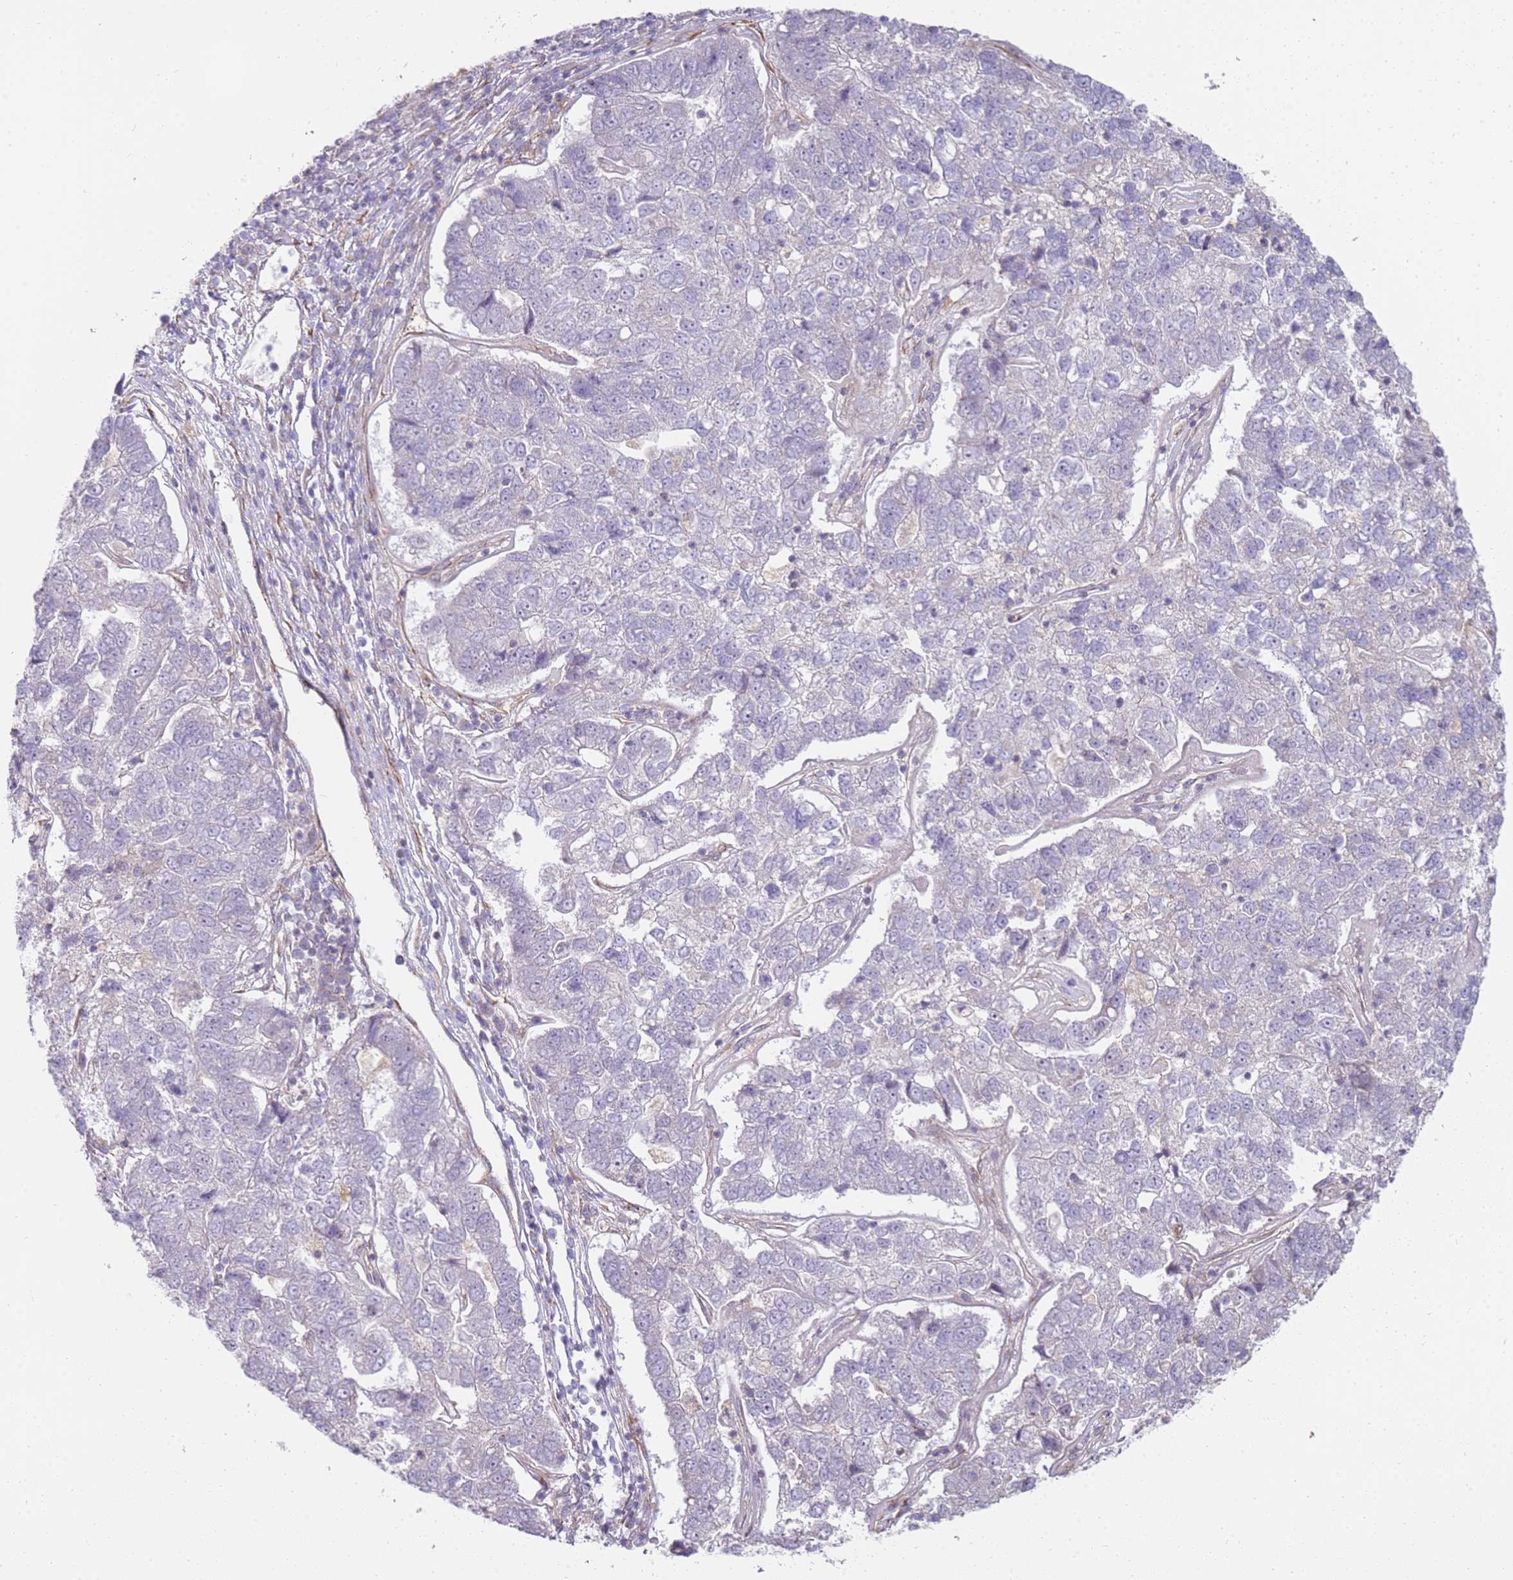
{"staining": {"intensity": "negative", "quantity": "none", "location": "none"}, "tissue": "pancreatic cancer", "cell_type": "Tumor cells", "image_type": "cancer", "snomed": [{"axis": "morphology", "description": "Adenocarcinoma, NOS"}, {"axis": "topography", "description": "Pancreas"}], "caption": "A micrograph of human adenocarcinoma (pancreatic) is negative for staining in tumor cells. (DAB (3,3'-diaminobenzidine) immunohistochemistry visualized using brightfield microscopy, high magnification).", "gene": "GRAP", "patient": {"sex": "female", "age": 61}}